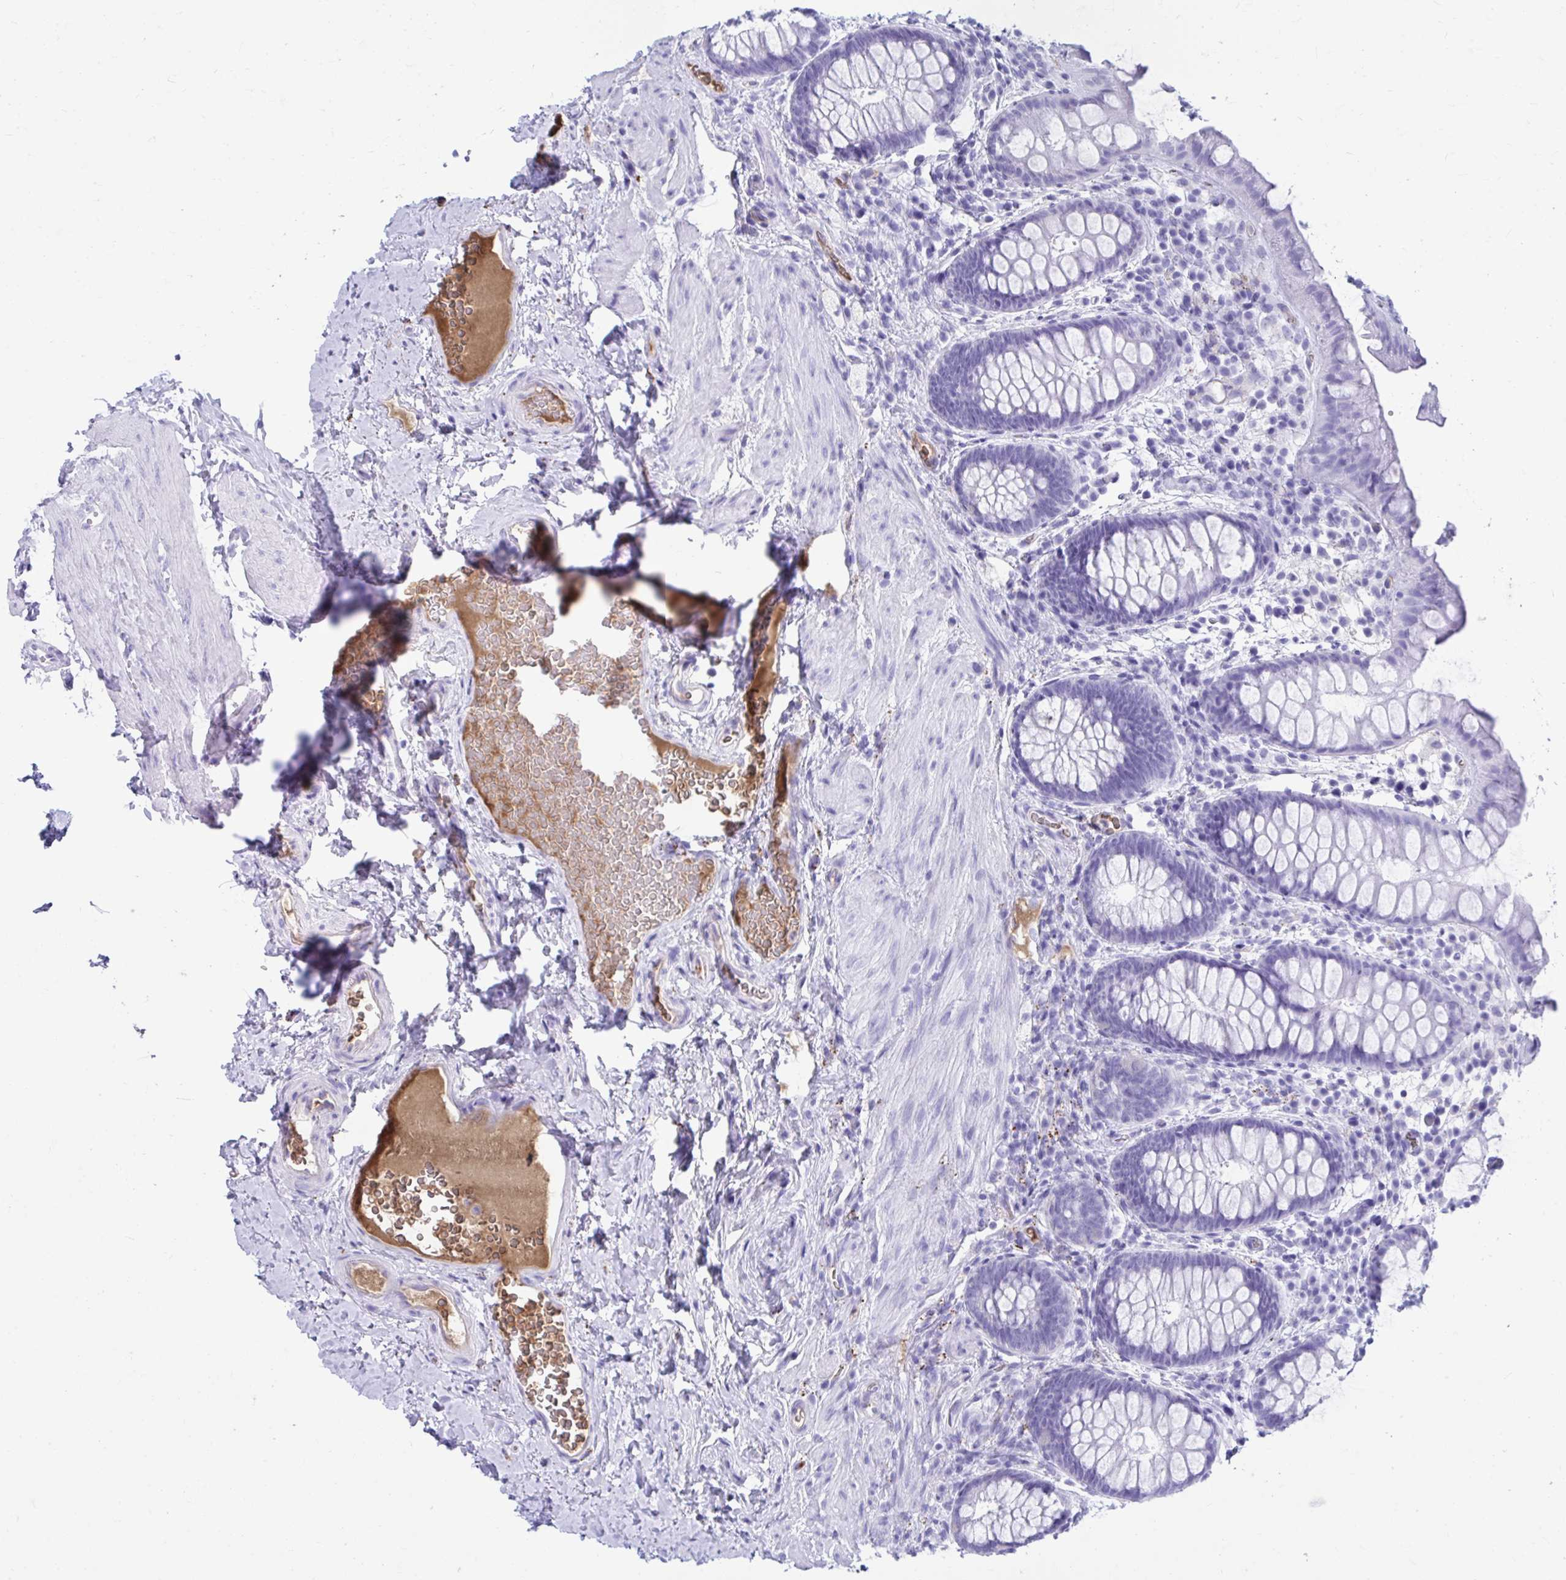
{"staining": {"intensity": "negative", "quantity": "none", "location": "none"}, "tissue": "rectum", "cell_type": "Glandular cells", "image_type": "normal", "snomed": [{"axis": "morphology", "description": "Normal tissue, NOS"}, {"axis": "topography", "description": "Rectum"}], "caption": "Immunohistochemistry (IHC) of benign rectum reveals no staining in glandular cells.", "gene": "SMIM9", "patient": {"sex": "female", "age": 69}}